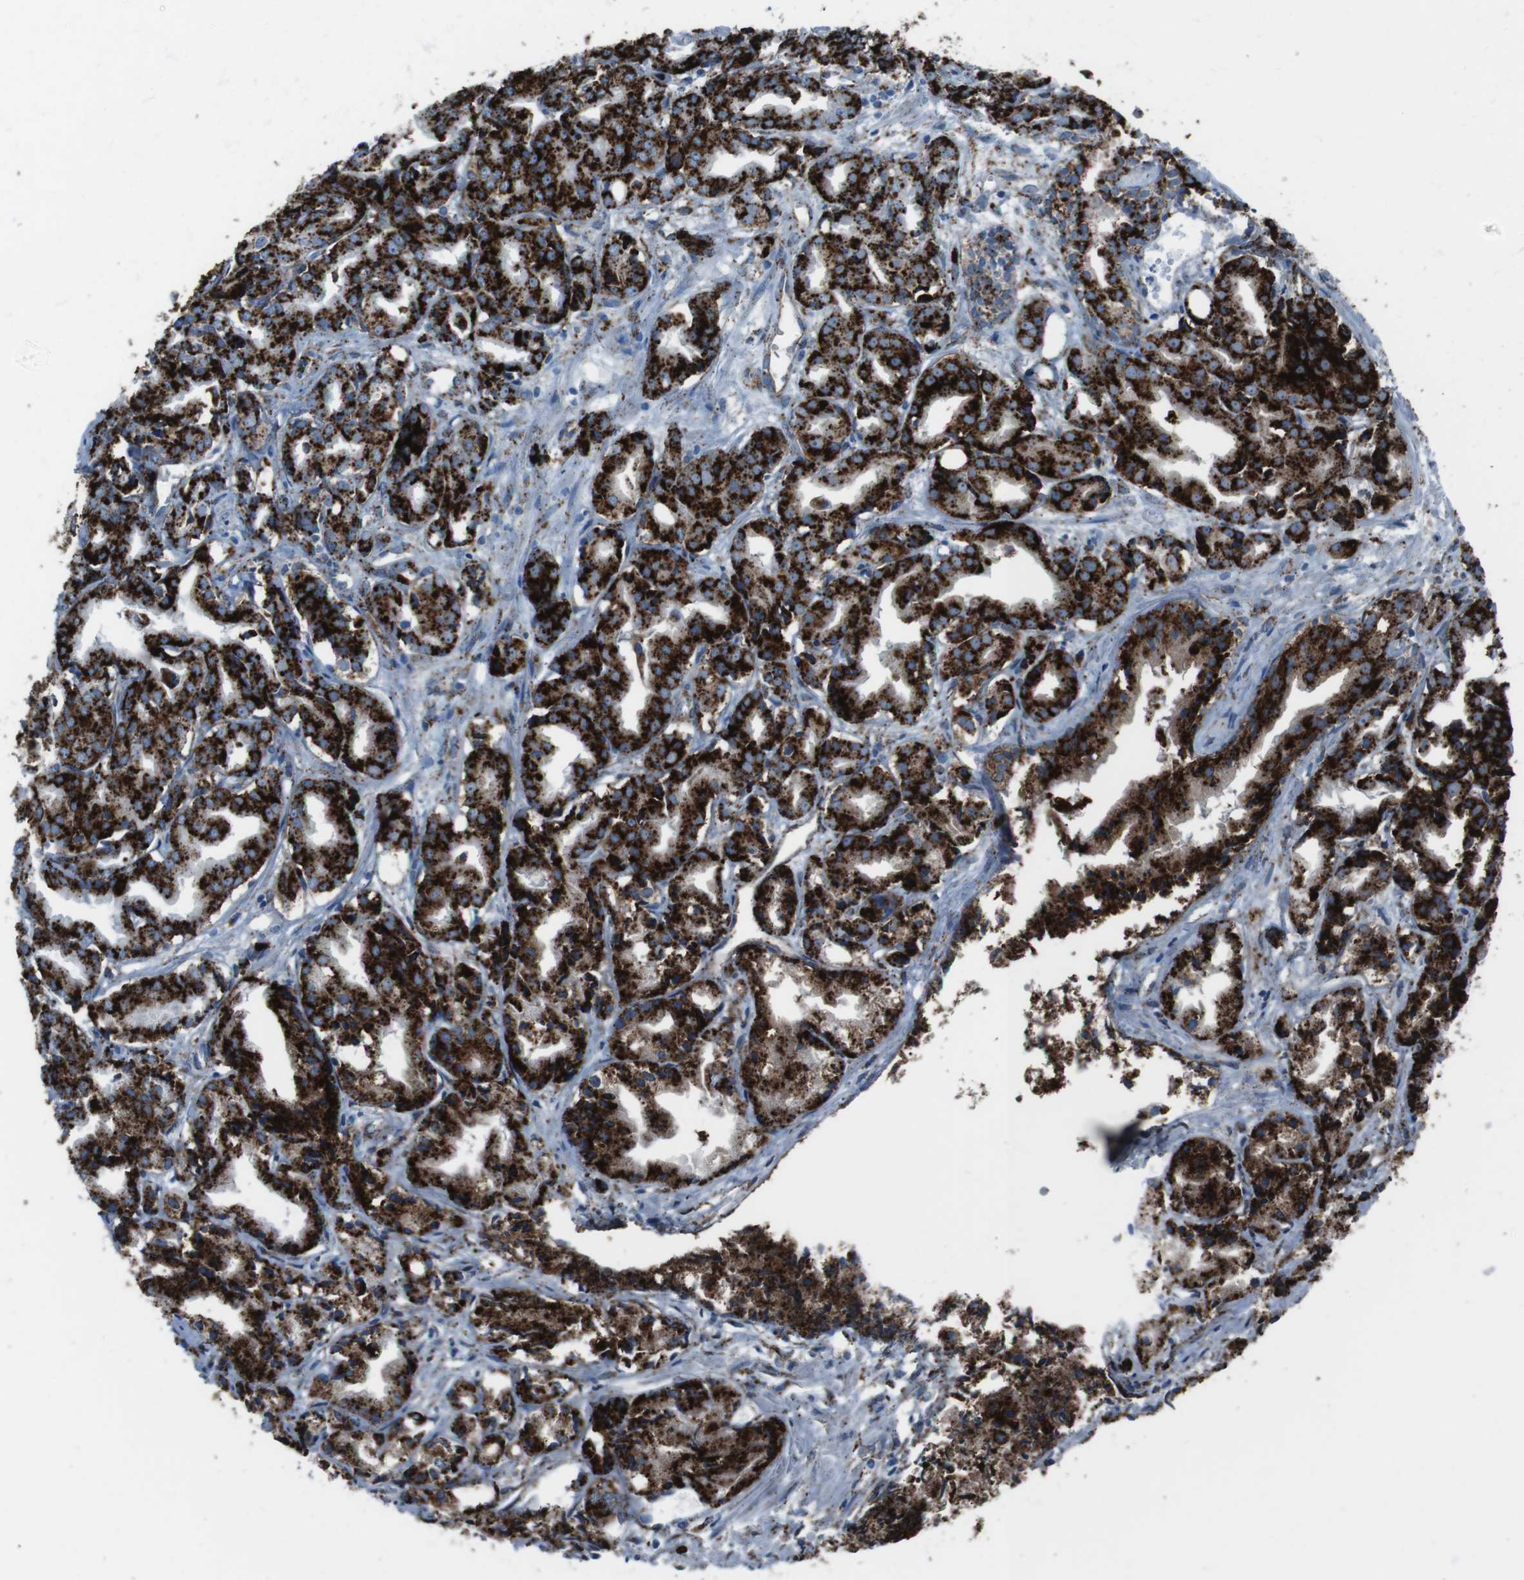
{"staining": {"intensity": "strong", "quantity": ">75%", "location": "cytoplasmic/membranous"}, "tissue": "prostate cancer", "cell_type": "Tumor cells", "image_type": "cancer", "snomed": [{"axis": "morphology", "description": "Adenocarcinoma, Low grade"}, {"axis": "topography", "description": "Prostate"}], "caption": "The histopathology image shows a brown stain indicating the presence of a protein in the cytoplasmic/membranous of tumor cells in prostate cancer (low-grade adenocarcinoma). The protein of interest is shown in brown color, while the nuclei are stained blue.", "gene": "SCARB2", "patient": {"sex": "male", "age": 72}}